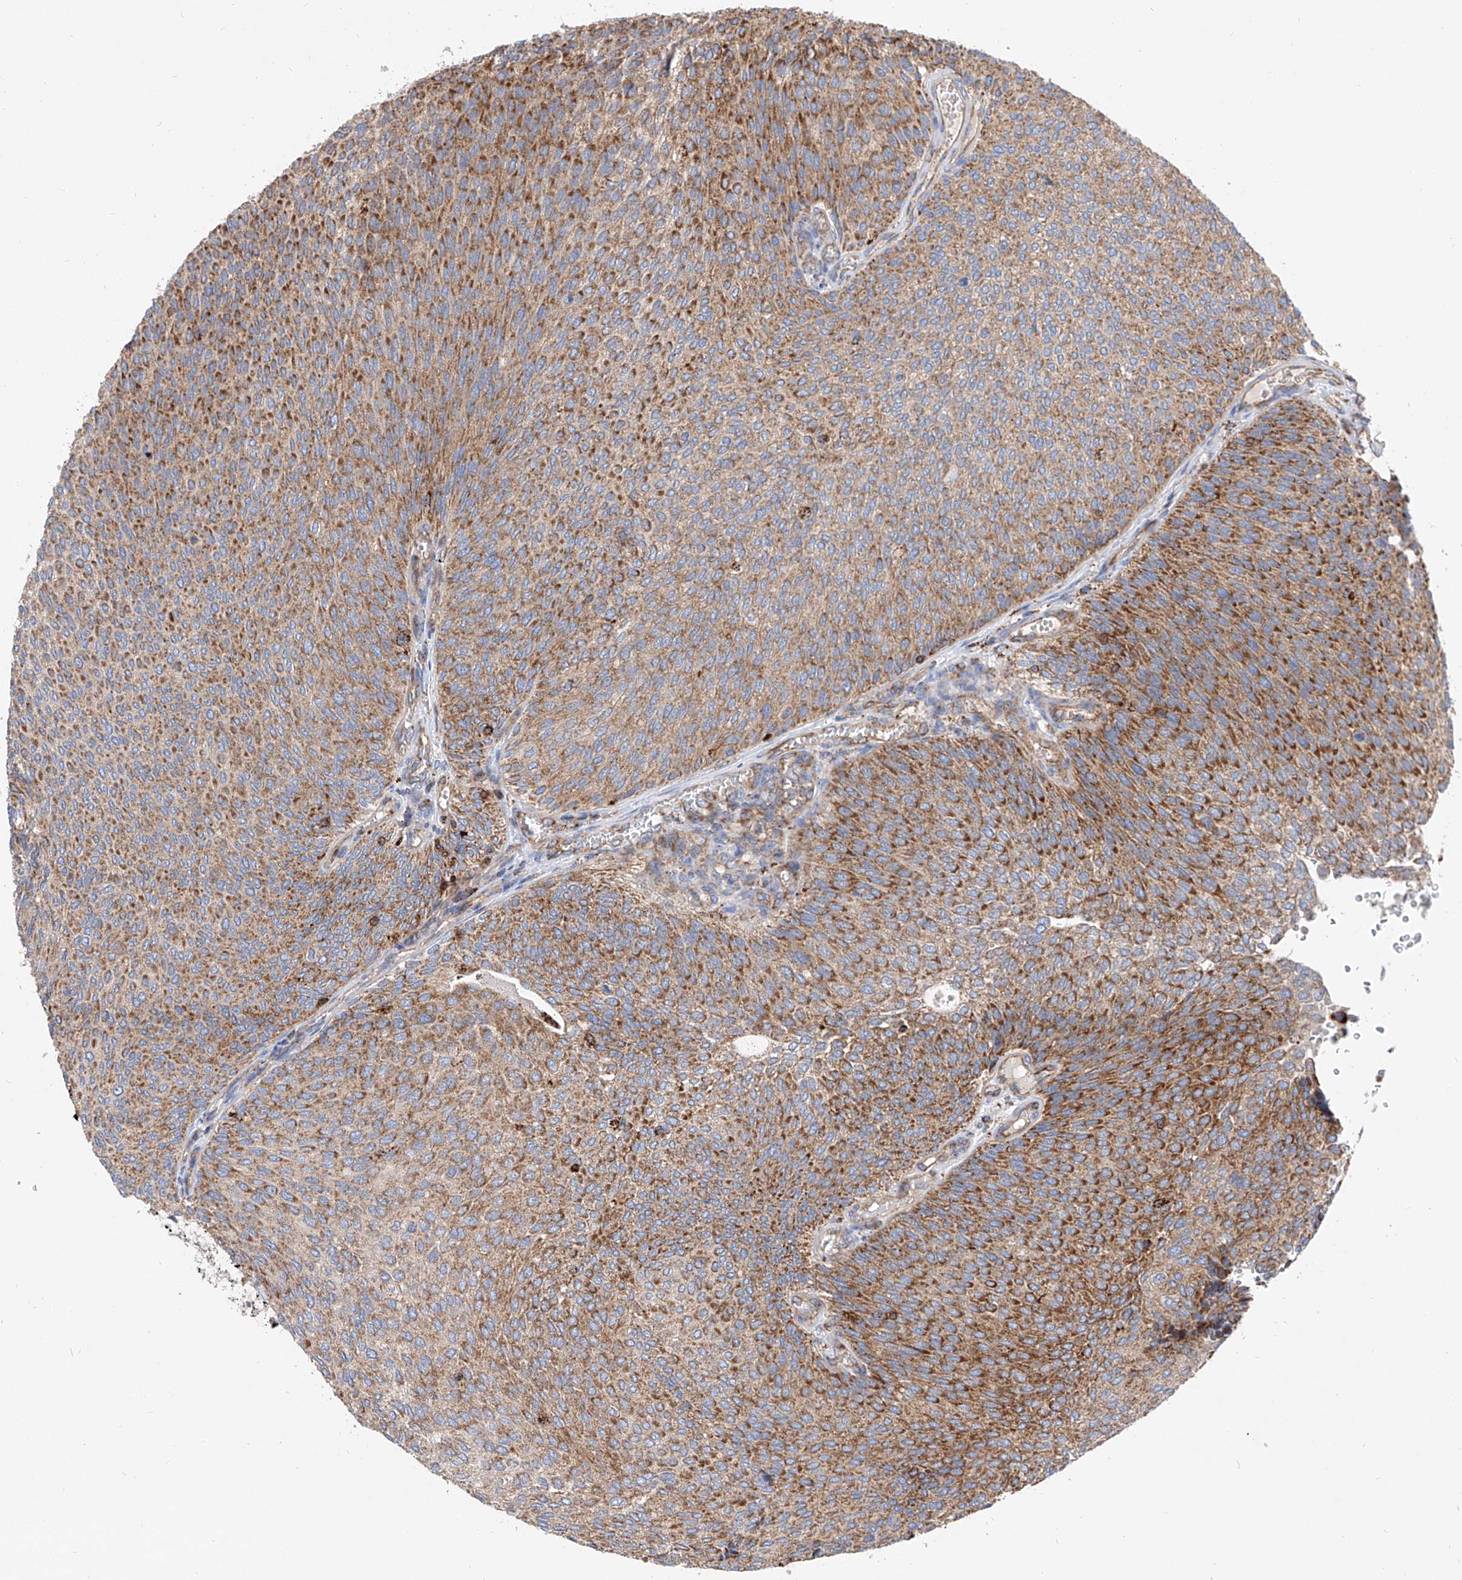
{"staining": {"intensity": "strong", "quantity": ">75%", "location": "cytoplasmic/membranous"}, "tissue": "urothelial cancer", "cell_type": "Tumor cells", "image_type": "cancer", "snomed": [{"axis": "morphology", "description": "Urothelial carcinoma, Low grade"}, {"axis": "topography", "description": "Urinary bladder"}], "caption": "IHC image of human urothelial carcinoma (low-grade) stained for a protein (brown), which exhibits high levels of strong cytoplasmic/membranous positivity in approximately >75% of tumor cells.", "gene": "CPNE5", "patient": {"sex": "female", "age": 79}}